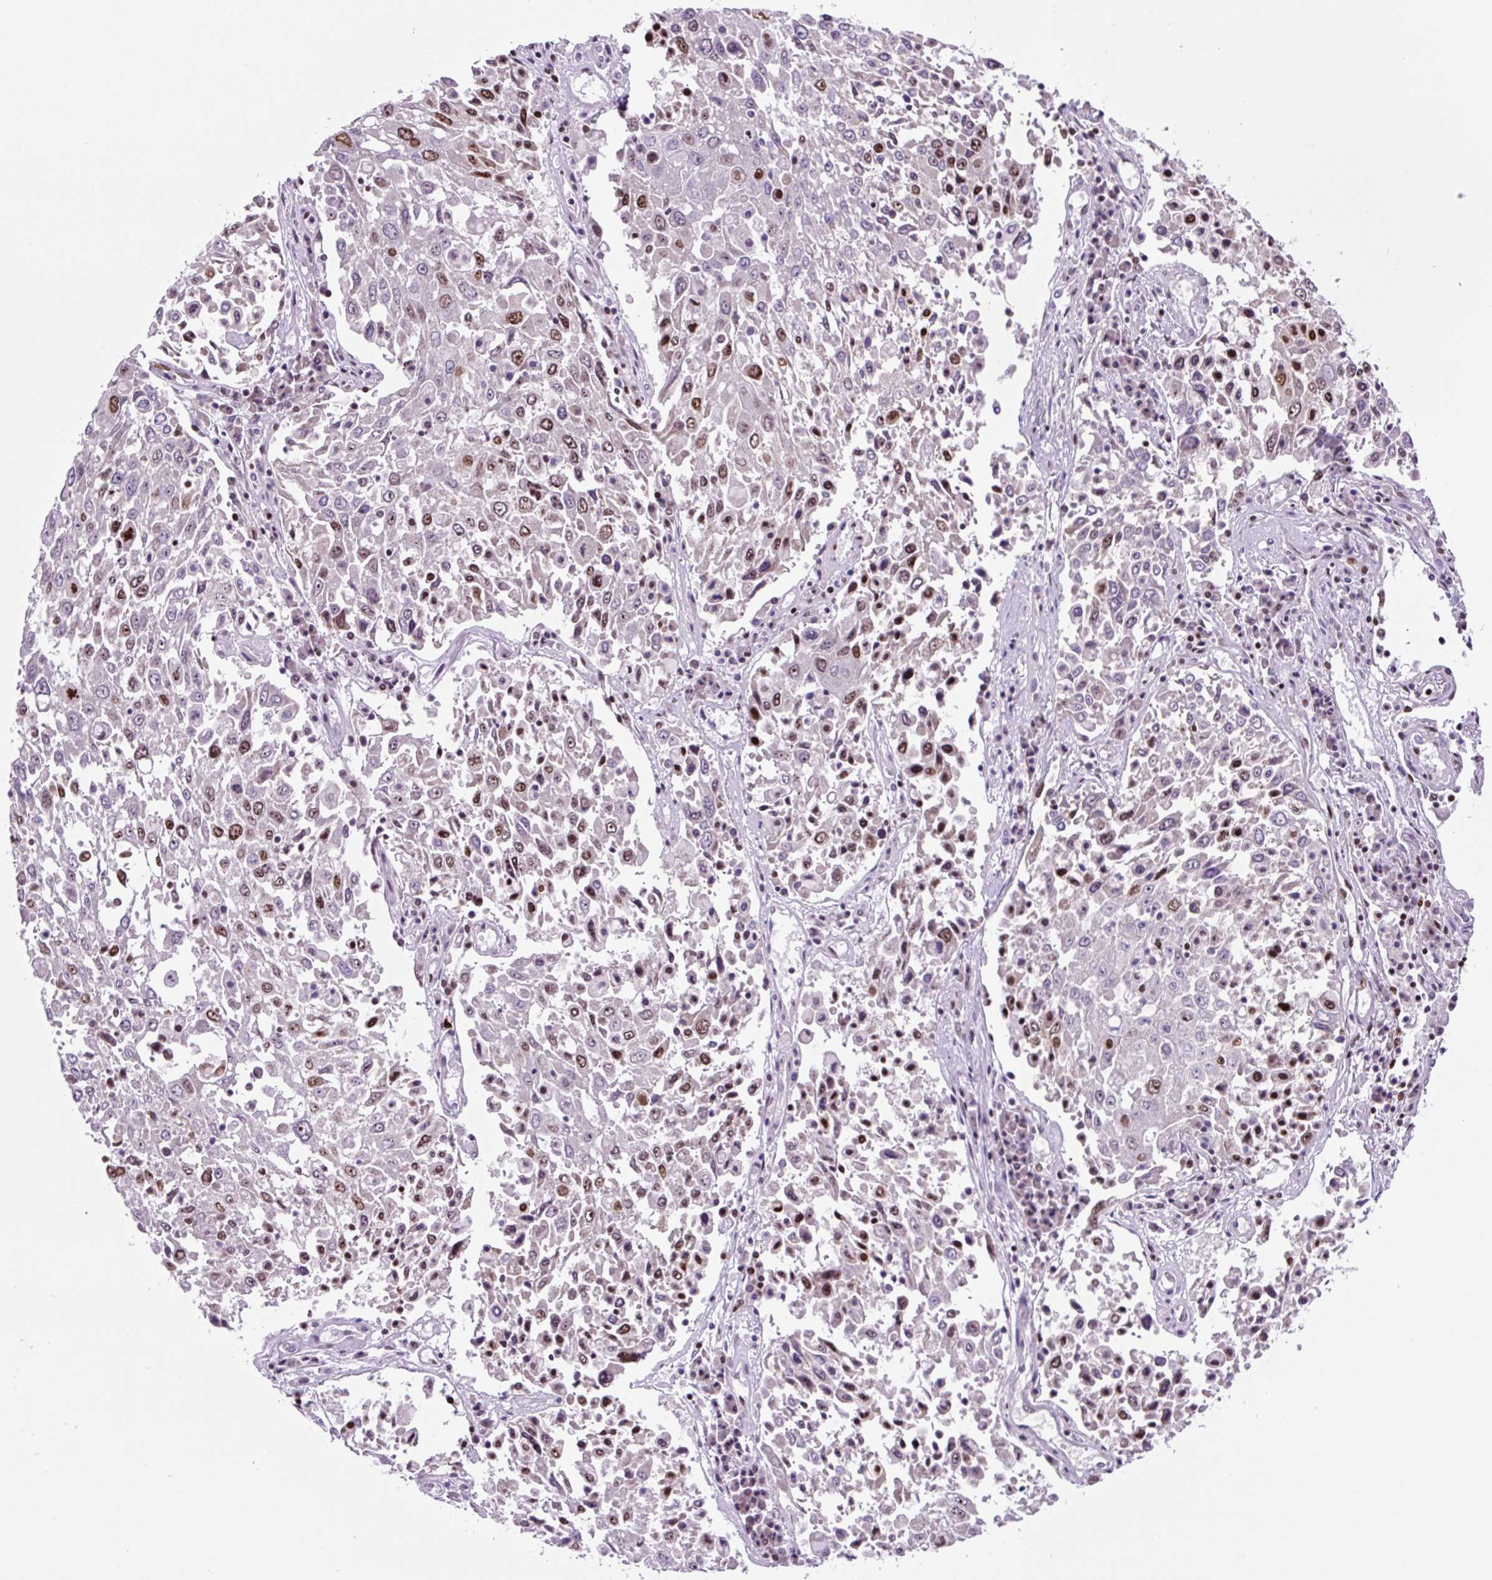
{"staining": {"intensity": "strong", "quantity": "<25%", "location": "nuclear"}, "tissue": "lung cancer", "cell_type": "Tumor cells", "image_type": "cancer", "snomed": [{"axis": "morphology", "description": "Squamous cell carcinoma, NOS"}, {"axis": "topography", "description": "Lung"}], "caption": "Immunohistochemical staining of lung cancer (squamous cell carcinoma) demonstrates strong nuclear protein positivity in about <25% of tumor cells.", "gene": "TAF1A", "patient": {"sex": "male", "age": 65}}